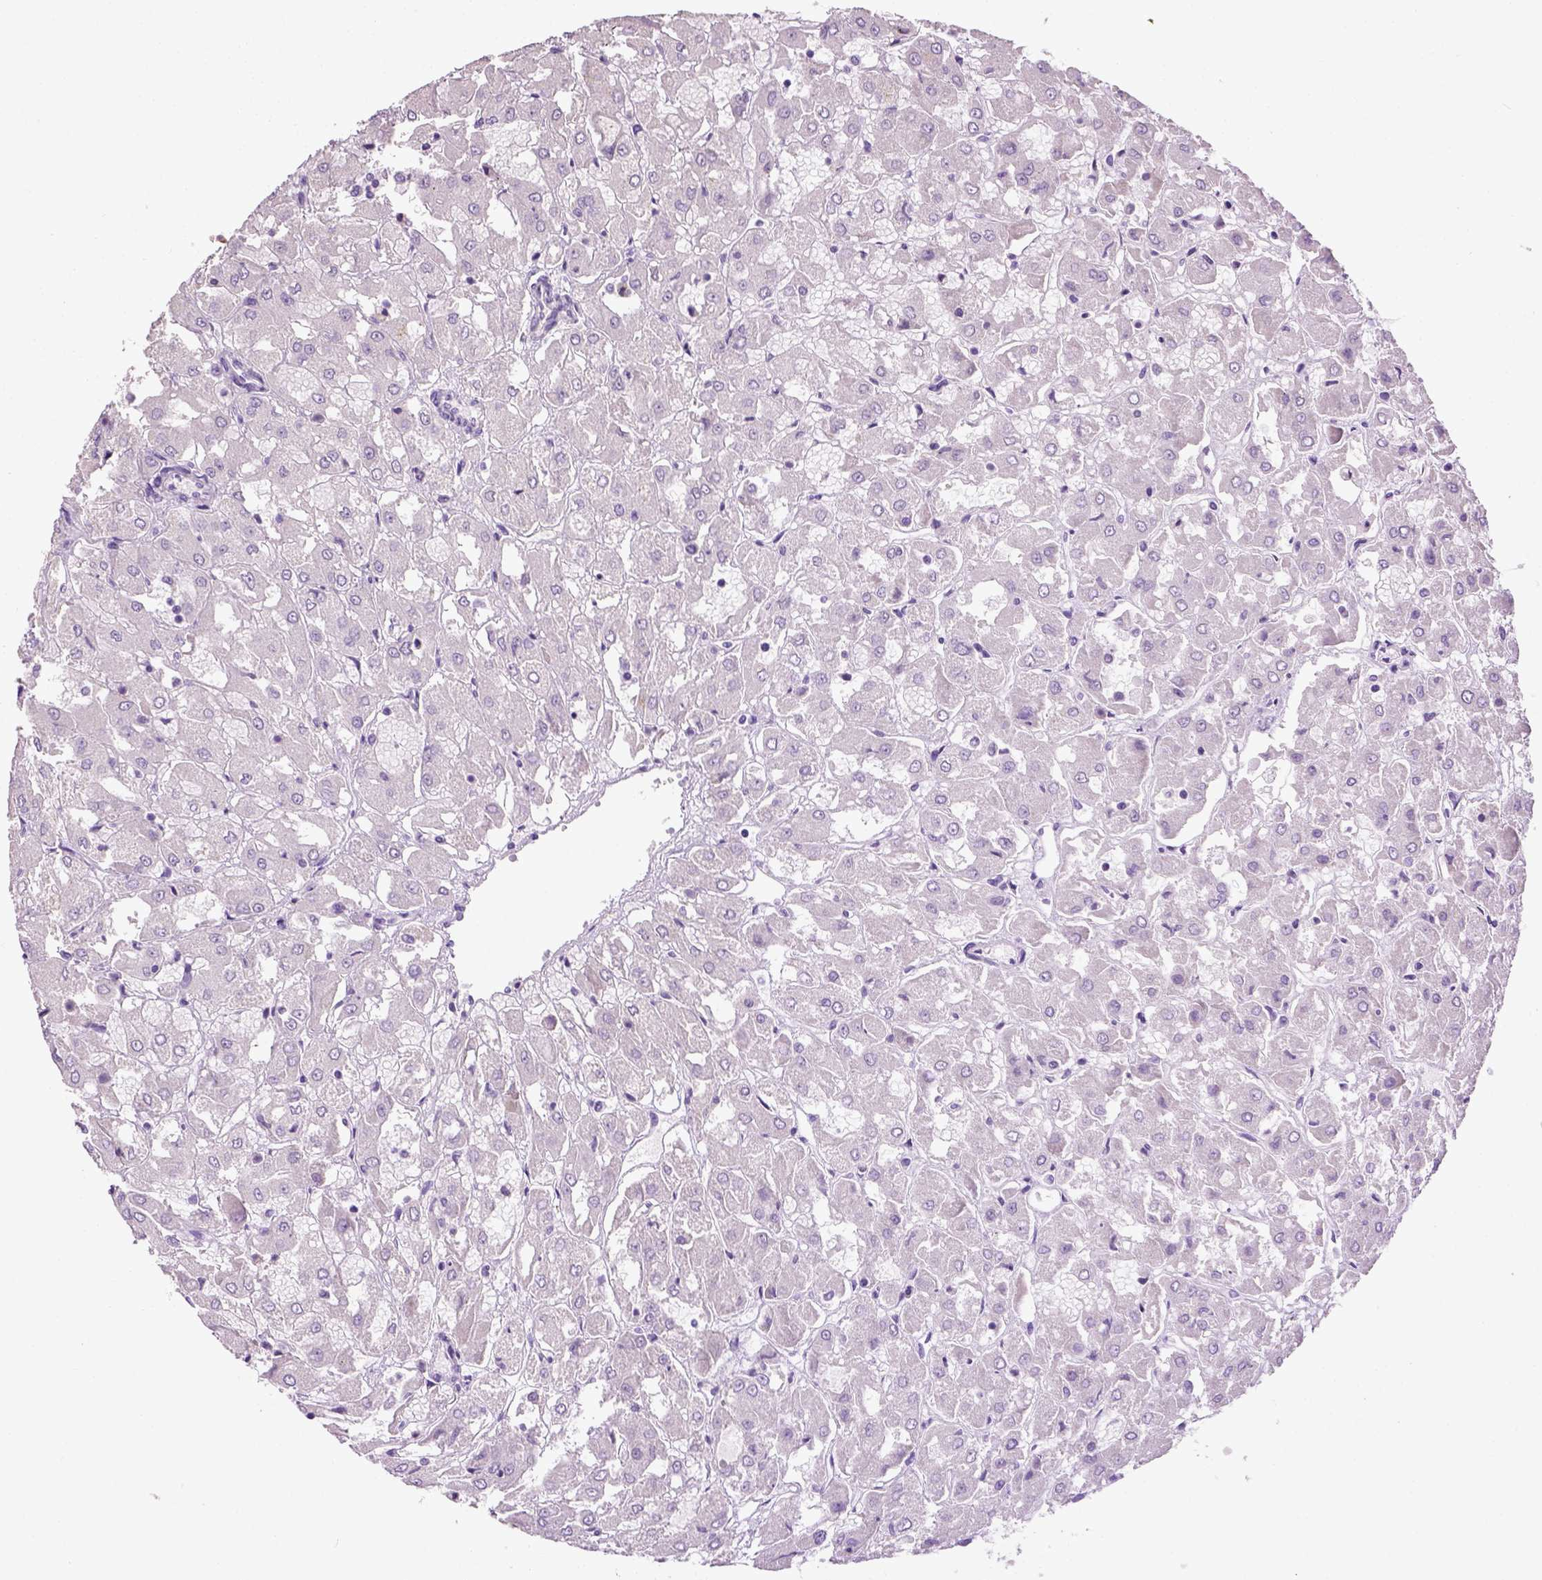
{"staining": {"intensity": "negative", "quantity": "none", "location": "none"}, "tissue": "renal cancer", "cell_type": "Tumor cells", "image_type": "cancer", "snomed": [{"axis": "morphology", "description": "Adenocarcinoma, NOS"}, {"axis": "topography", "description": "Kidney"}], "caption": "DAB immunohistochemical staining of human renal adenocarcinoma demonstrates no significant expression in tumor cells. The staining was performed using DAB (3,3'-diaminobenzidine) to visualize the protein expression in brown, while the nuclei were stained in blue with hematoxylin (Magnification: 20x).", "gene": "CYP24A1", "patient": {"sex": "male", "age": 72}}